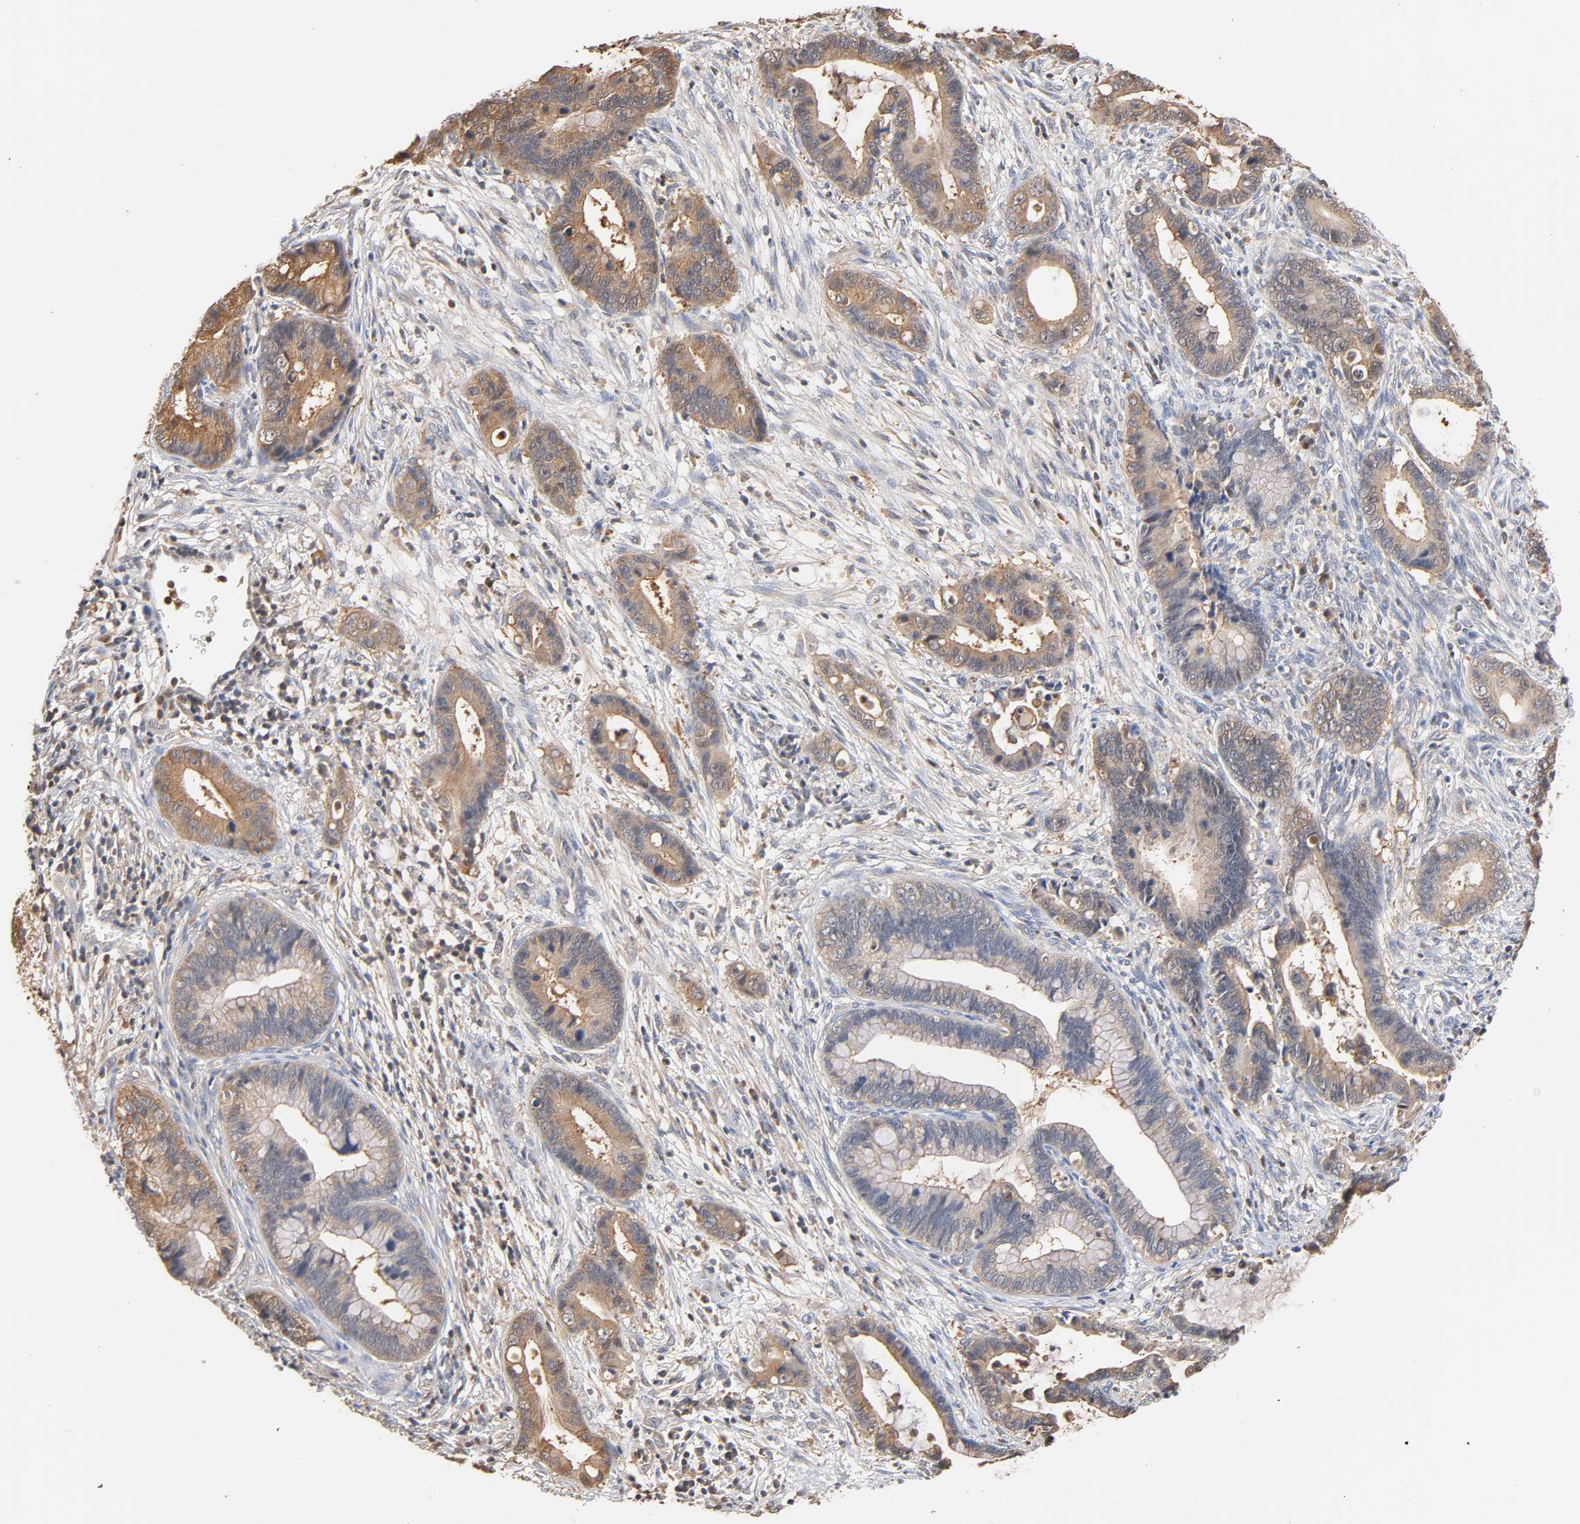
{"staining": {"intensity": "weak", "quantity": ">75%", "location": "cytoplasmic/membranous"}, "tissue": "cervical cancer", "cell_type": "Tumor cells", "image_type": "cancer", "snomed": [{"axis": "morphology", "description": "Adenocarcinoma, NOS"}, {"axis": "topography", "description": "Cervix"}], "caption": "Cervical adenocarcinoma was stained to show a protein in brown. There is low levels of weak cytoplasmic/membranous positivity in about >75% of tumor cells.", "gene": "ALDOA", "patient": {"sex": "female", "age": 44}}